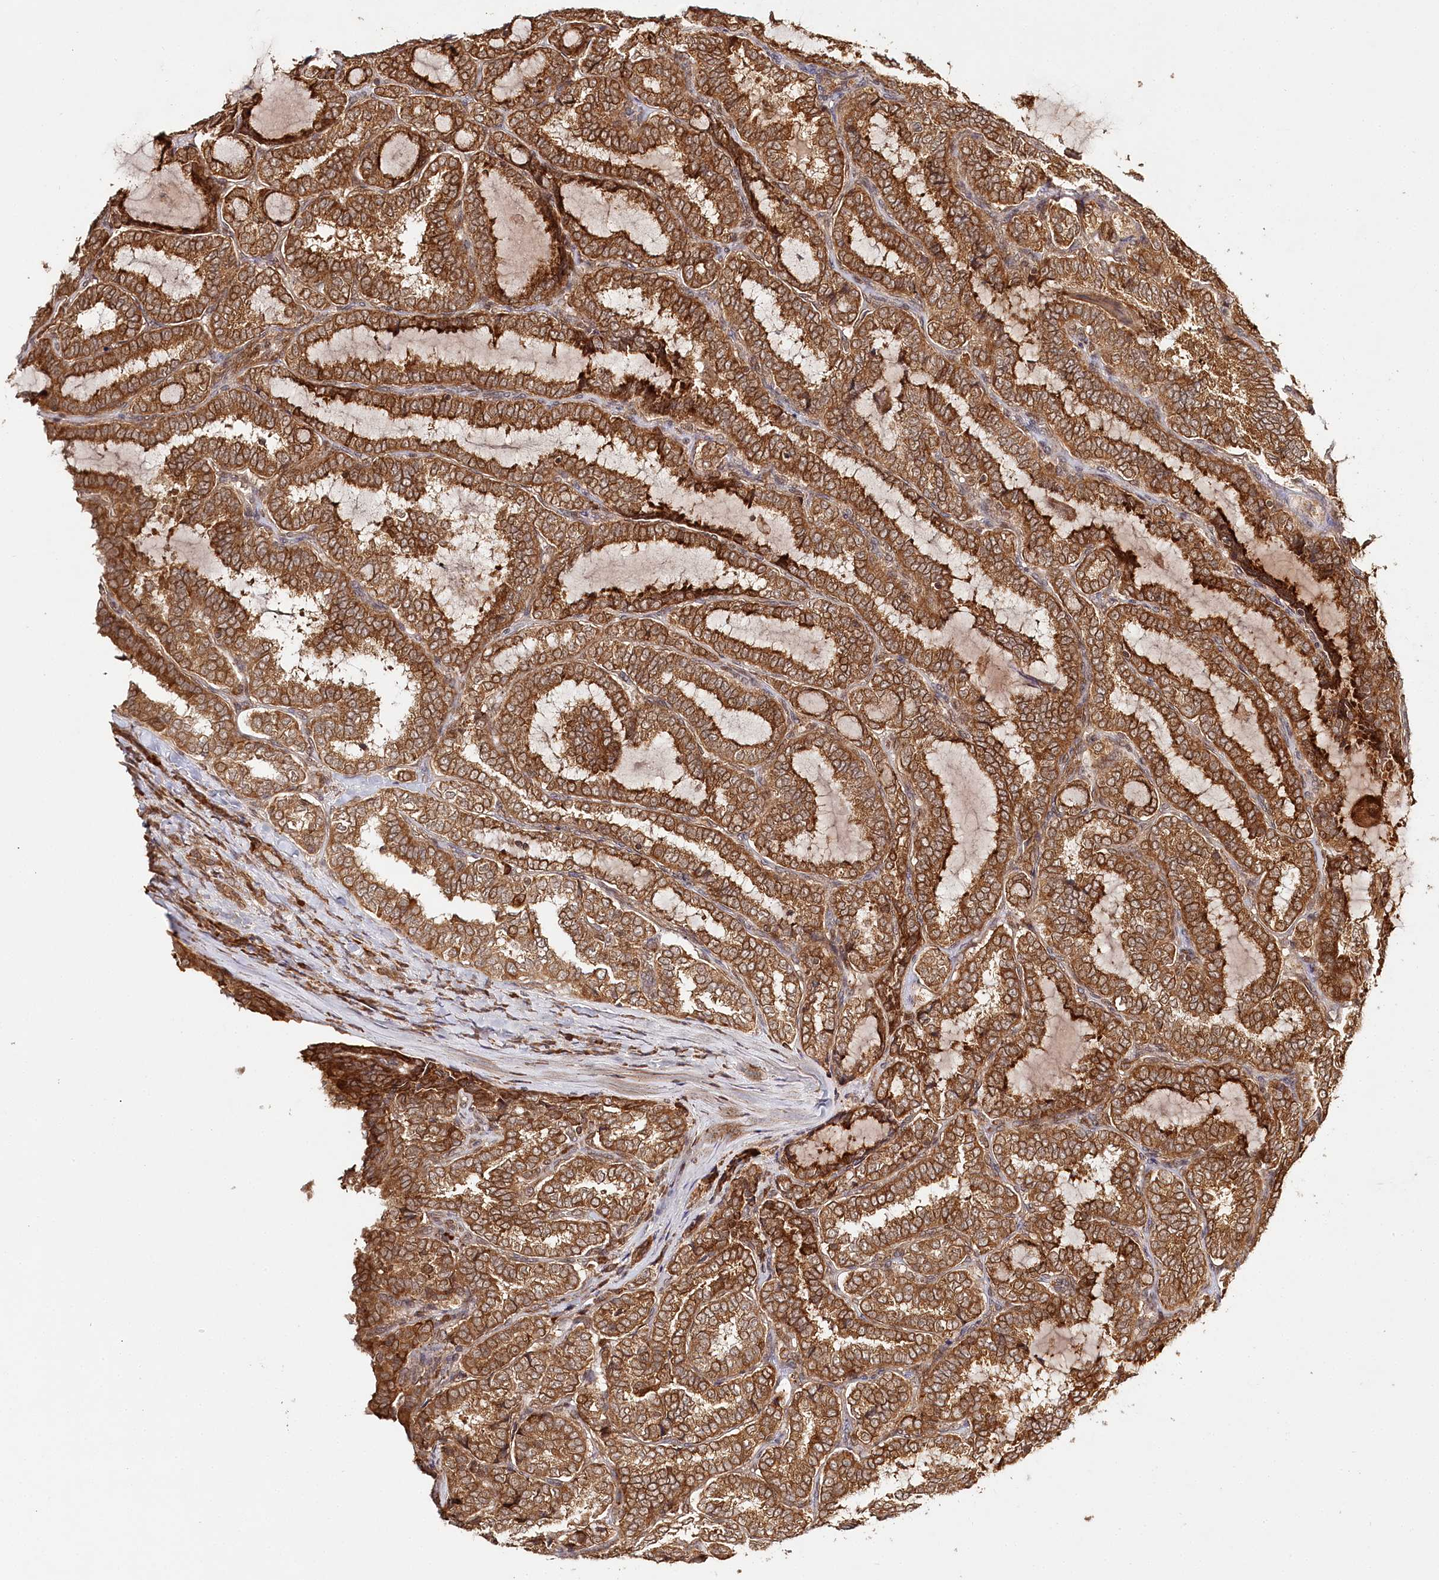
{"staining": {"intensity": "strong", "quantity": ">75%", "location": "cytoplasmic/membranous"}, "tissue": "thyroid cancer", "cell_type": "Tumor cells", "image_type": "cancer", "snomed": [{"axis": "morphology", "description": "Normal tissue, NOS"}, {"axis": "morphology", "description": "Papillary adenocarcinoma, NOS"}, {"axis": "topography", "description": "Thyroid gland"}], "caption": "An image of thyroid papillary adenocarcinoma stained for a protein reveals strong cytoplasmic/membranous brown staining in tumor cells.", "gene": "ULK2", "patient": {"sex": "female", "age": 30}}